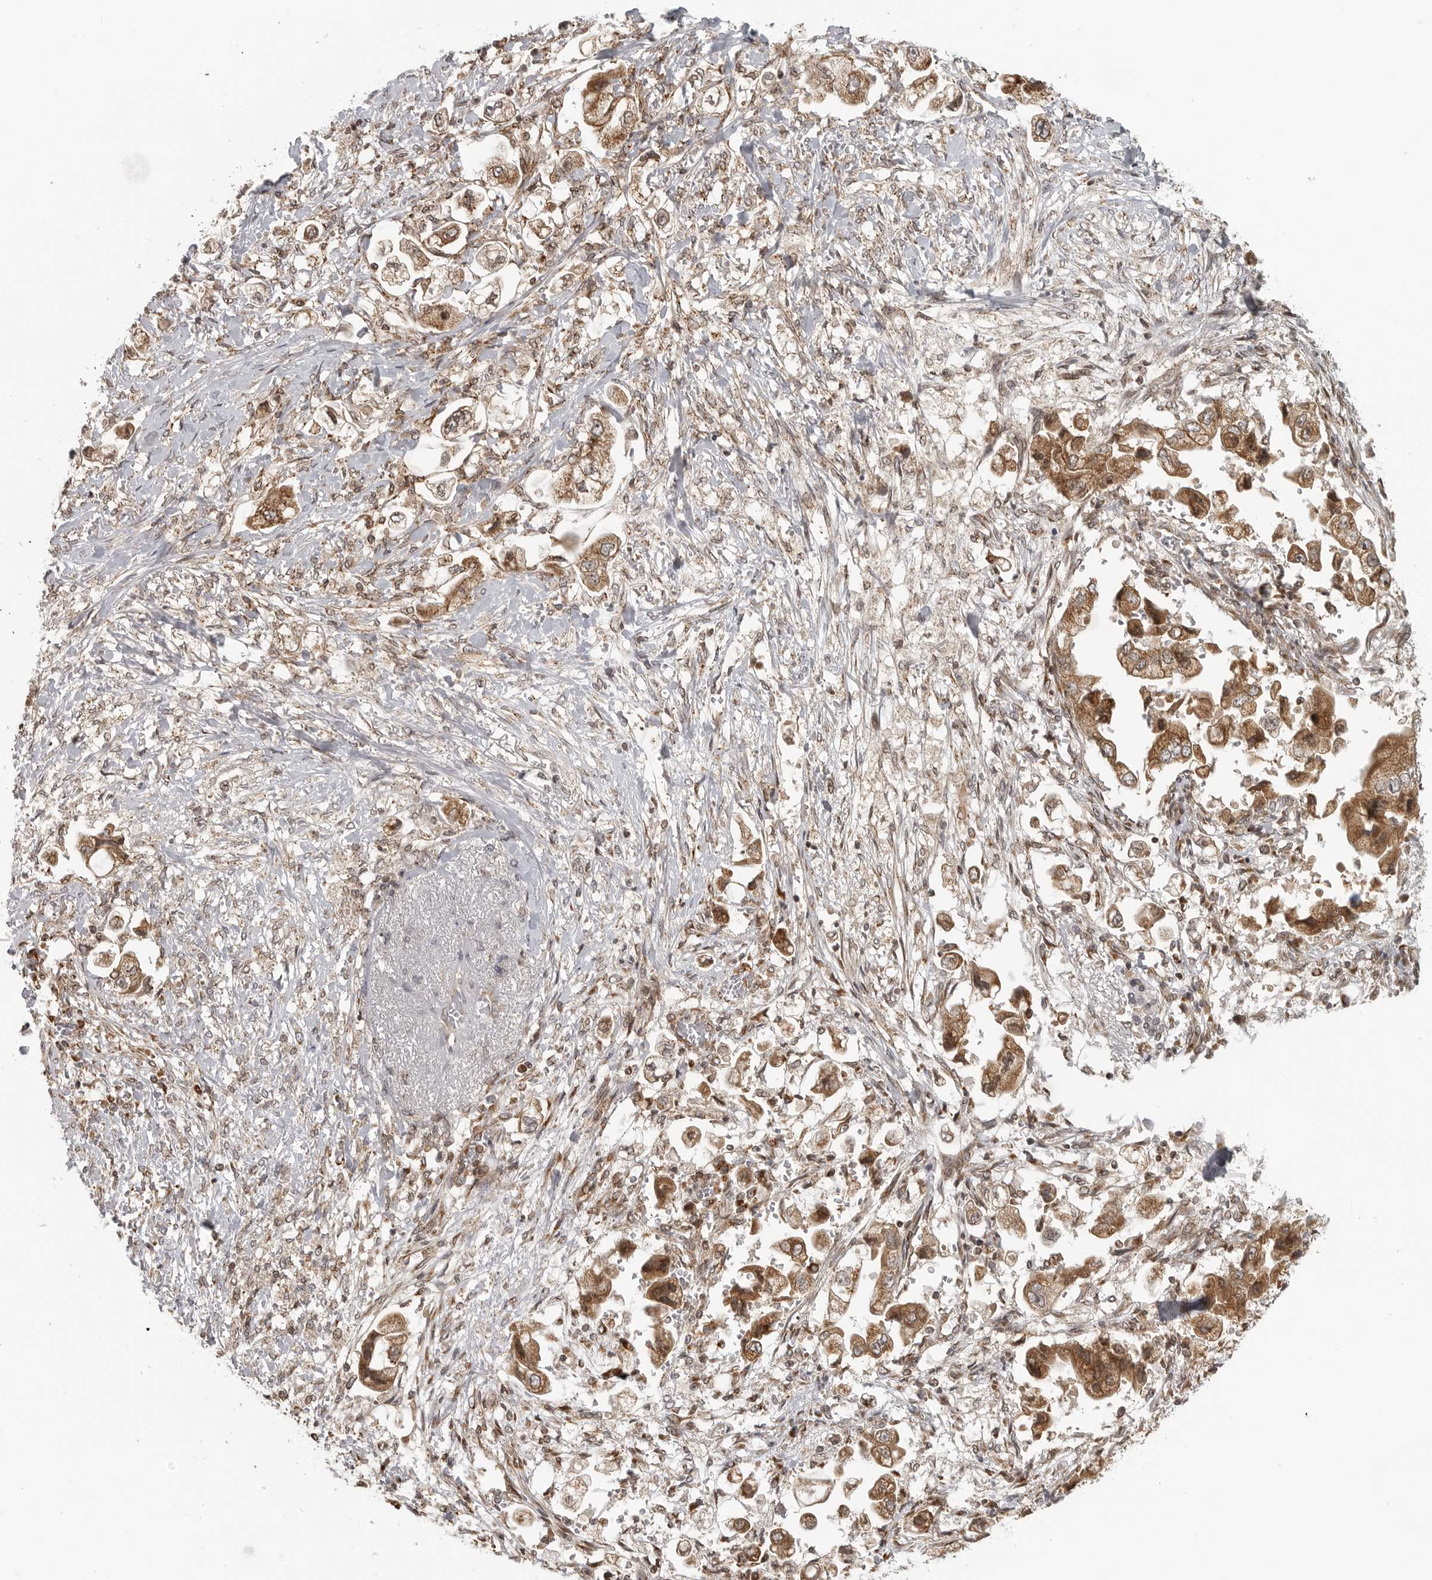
{"staining": {"intensity": "moderate", "quantity": ">75%", "location": "cytoplasmic/membranous"}, "tissue": "stomach cancer", "cell_type": "Tumor cells", "image_type": "cancer", "snomed": [{"axis": "morphology", "description": "Adenocarcinoma, NOS"}, {"axis": "topography", "description": "Stomach"}], "caption": "High-power microscopy captured an immunohistochemistry (IHC) histopathology image of stomach cancer, revealing moderate cytoplasmic/membranous expression in approximately >75% of tumor cells. The protein of interest is shown in brown color, while the nuclei are stained blue.", "gene": "COPA", "patient": {"sex": "male", "age": 62}}